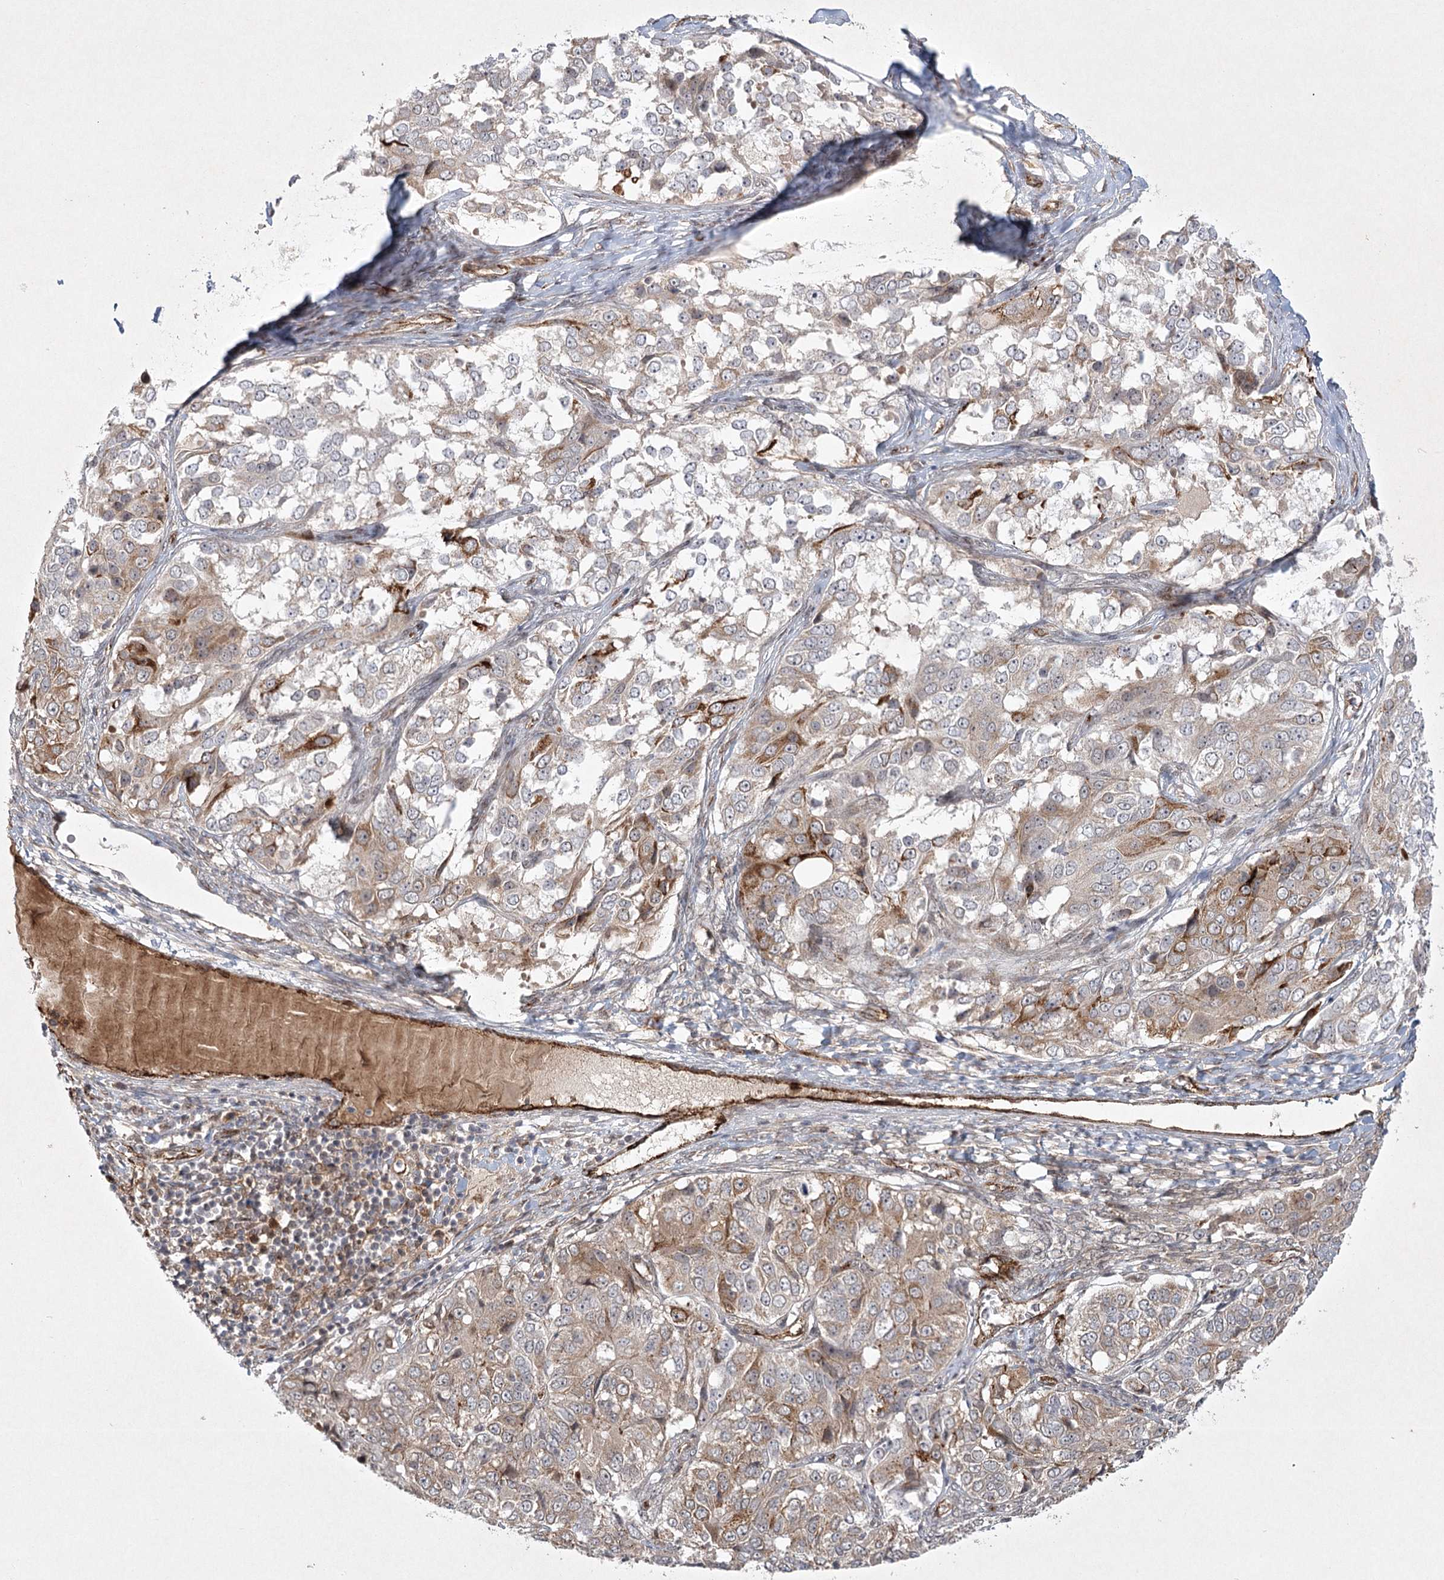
{"staining": {"intensity": "weak", "quantity": "25%-75%", "location": "cytoplasmic/membranous"}, "tissue": "ovarian cancer", "cell_type": "Tumor cells", "image_type": "cancer", "snomed": [{"axis": "morphology", "description": "Carcinoma, endometroid"}, {"axis": "topography", "description": "Ovary"}], "caption": "Protein staining of ovarian cancer tissue displays weak cytoplasmic/membranous expression in about 25%-75% of tumor cells. The protein is stained brown, and the nuclei are stained in blue (DAB IHC with brightfield microscopy, high magnification).", "gene": "ARHGAP31", "patient": {"sex": "female", "age": 51}}